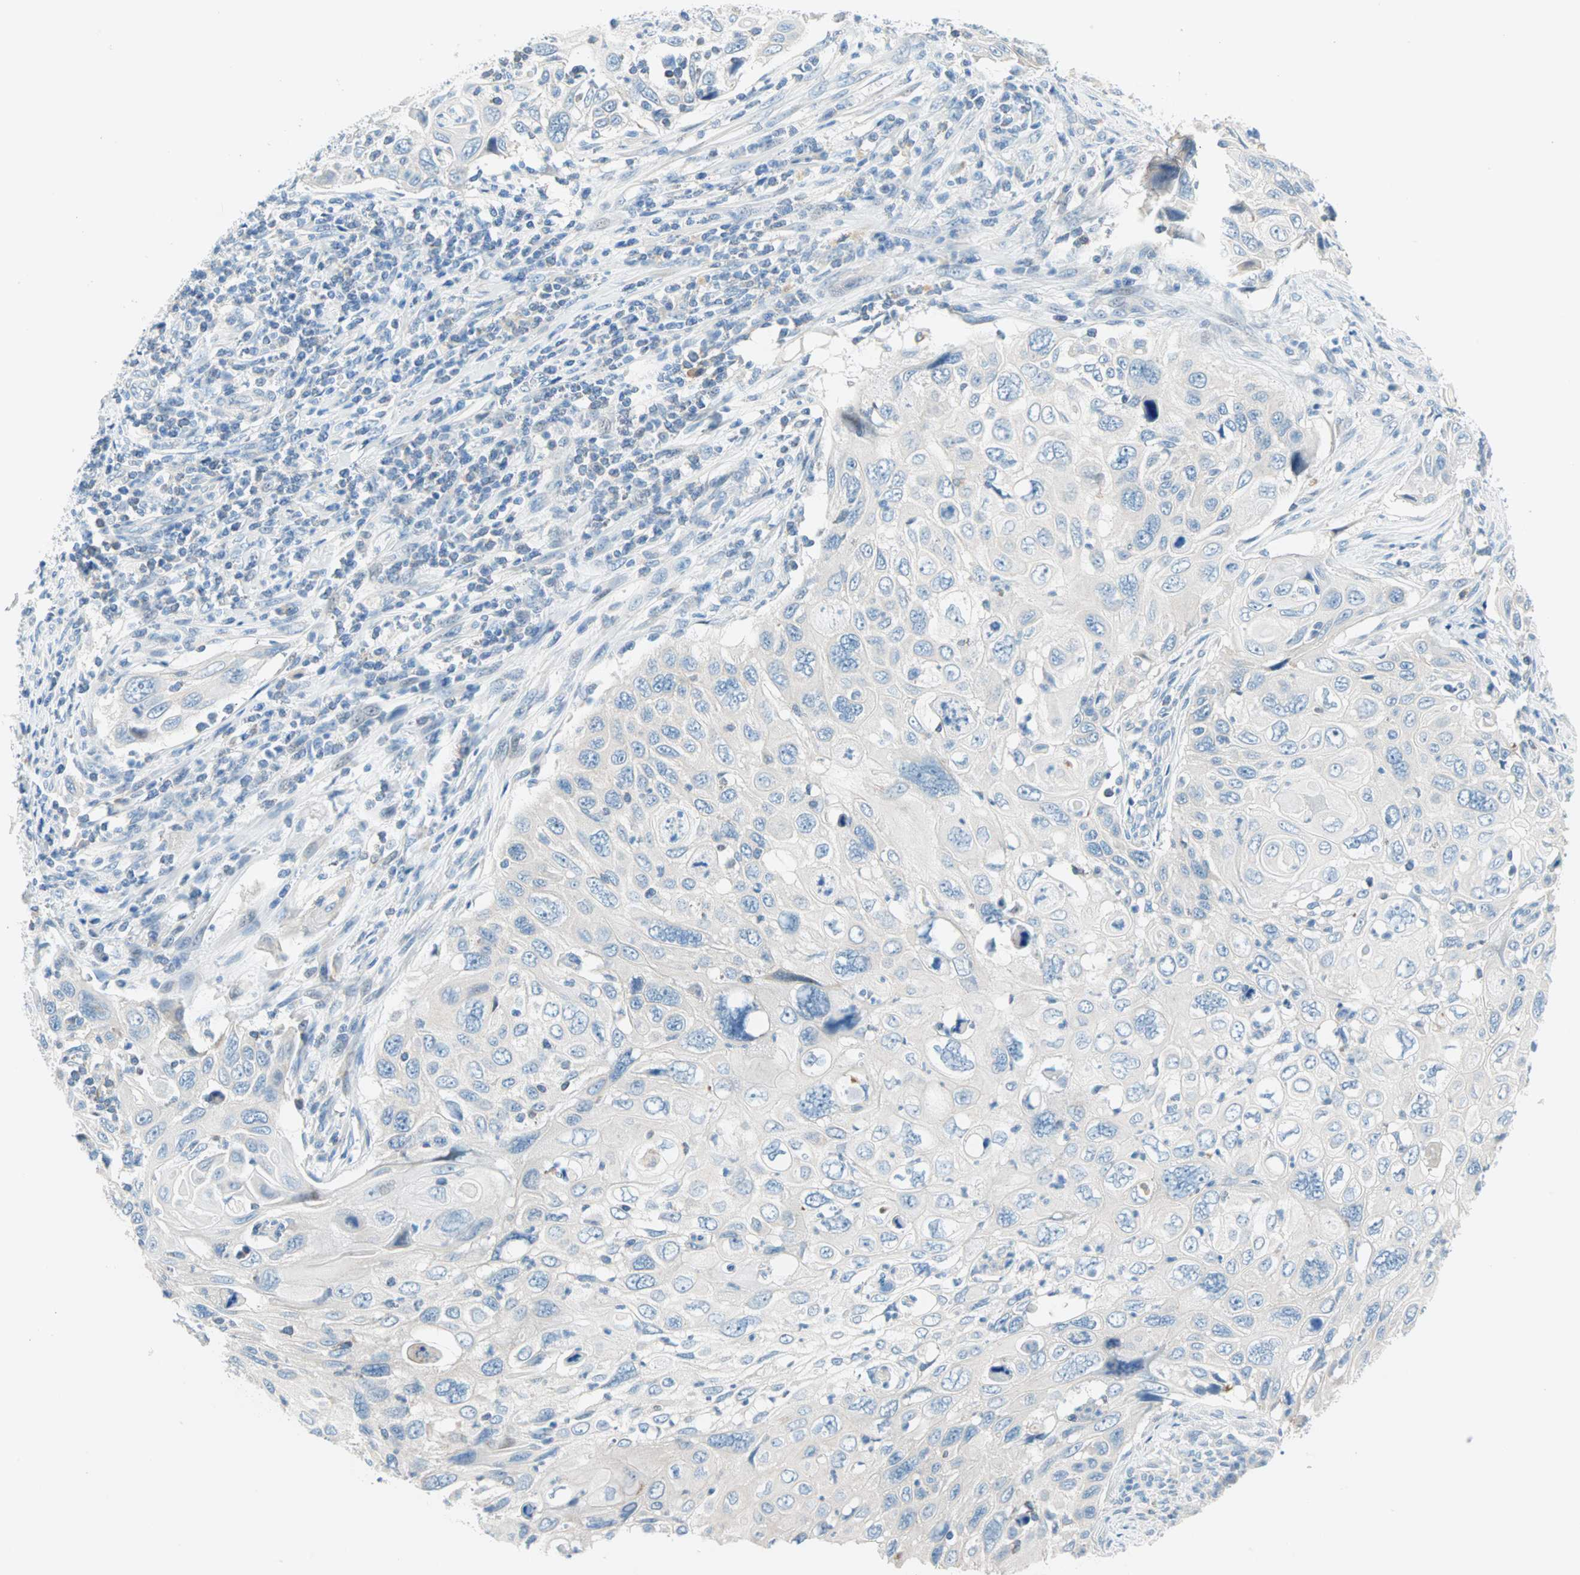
{"staining": {"intensity": "negative", "quantity": "none", "location": "none"}, "tissue": "cervical cancer", "cell_type": "Tumor cells", "image_type": "cancer", "snomed": [{"axis": "morphology", "description": "Squamous cell carcinoma, NOS"}, {"axis": "topography", "description": "Cervix"}], "caption": "This image is of cervical cancer (squamous cell carcinoma) stained with IHC to label a protein in brown with the nuclei are counter-stained blue. There is no expression in tumor cells. (Brightfield microscopy of DAB (3,3'-diaminobenzidine) immunohistochemistry at high magnification).", "gene": "TMEM163", "patient": {"sex": "female", "age": 70}}